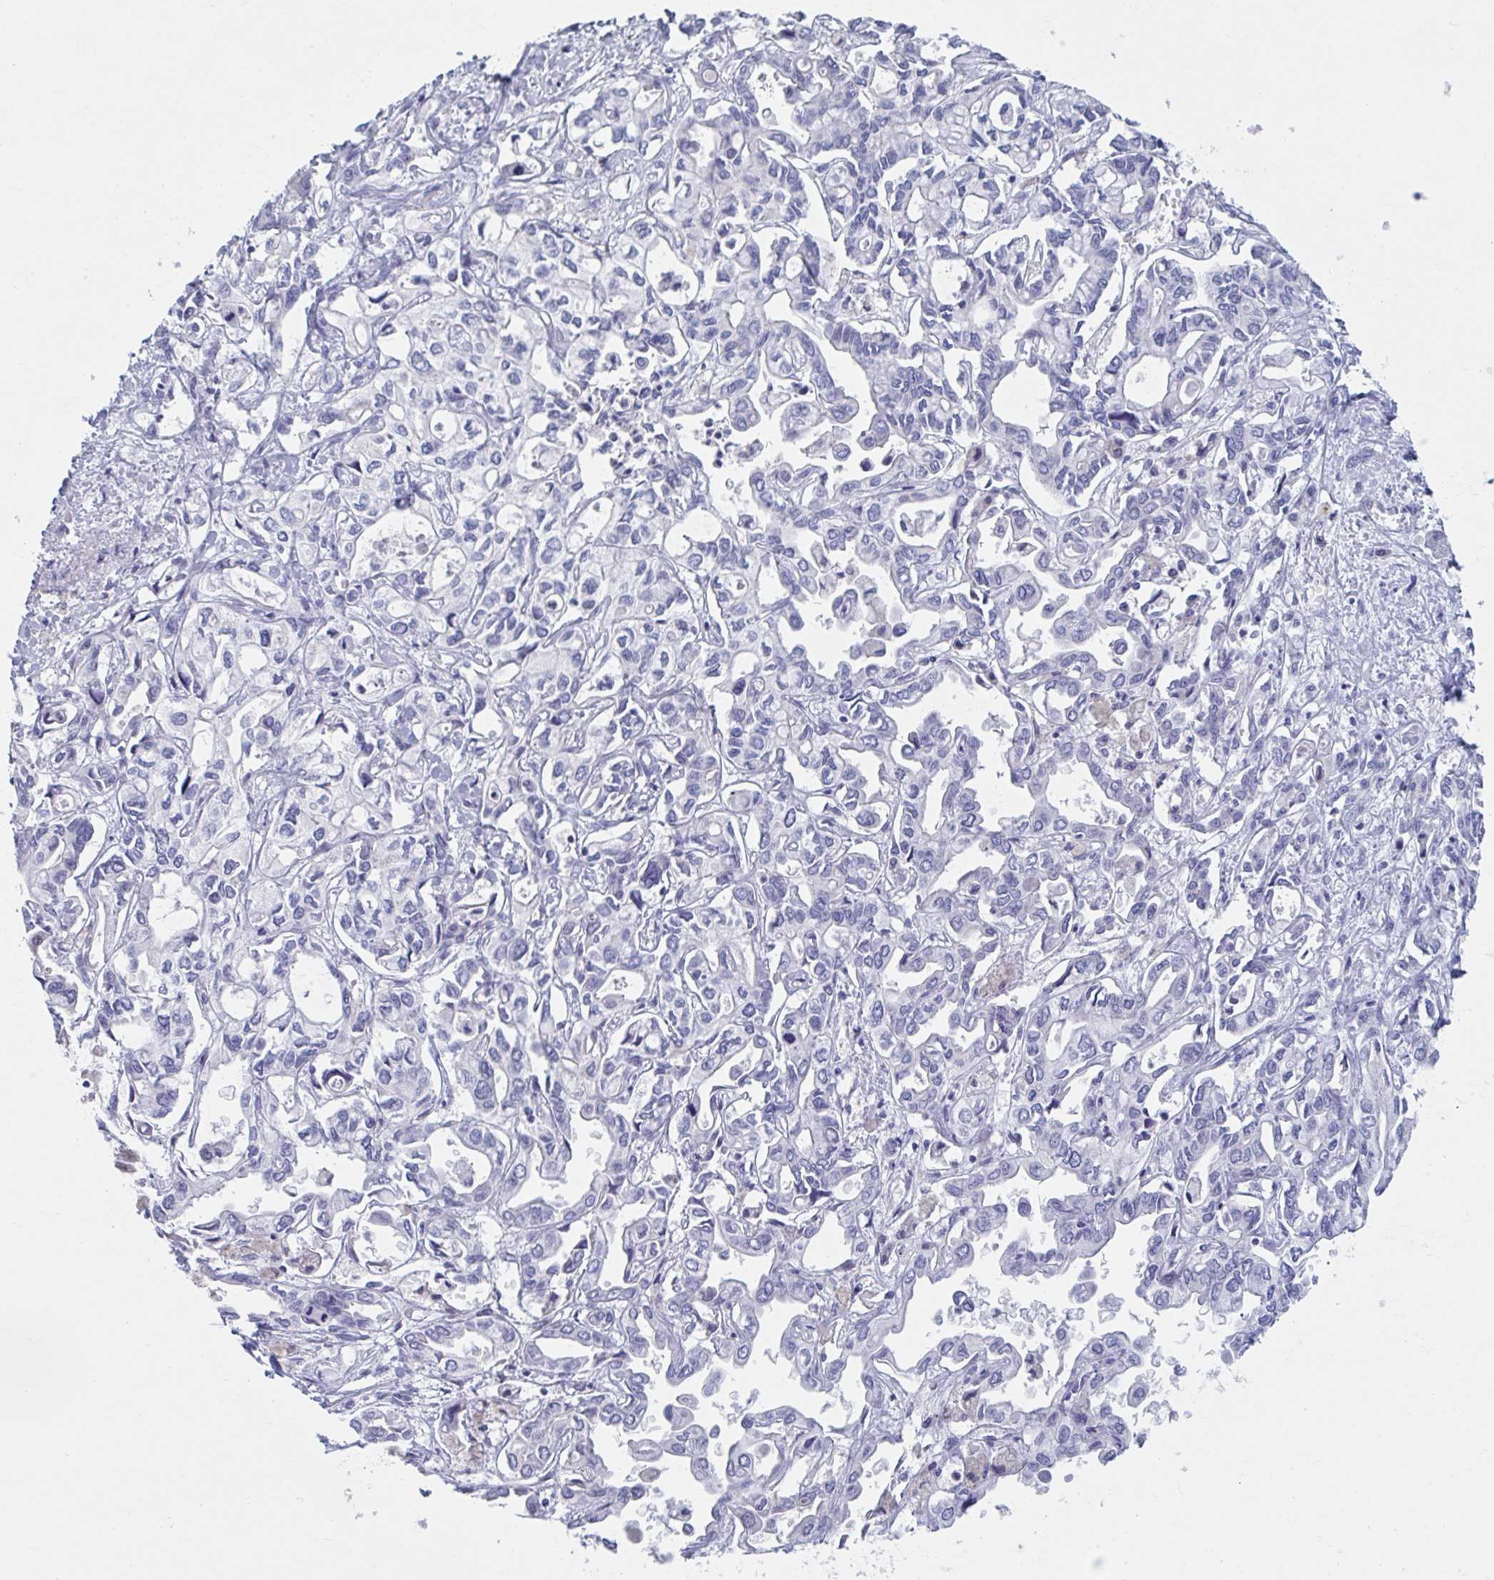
{"staining": {"intensity": "negative", "quantity": "none", "location": "none"}, "tissue": "liver cancer", "cell_type": "Tumor cells", "image_type": "cancer", "snomed": [{"axis": "morphology", "description": "Cholangiocarcinoma"}, {"axis": "topography", "description": "Liver"}], "caption": "Tumor cells show no significant protein expression in liver cholangiocarcinoma.", "gene": "DPEP3", "patient": {"sex": "female", "age": 64}}